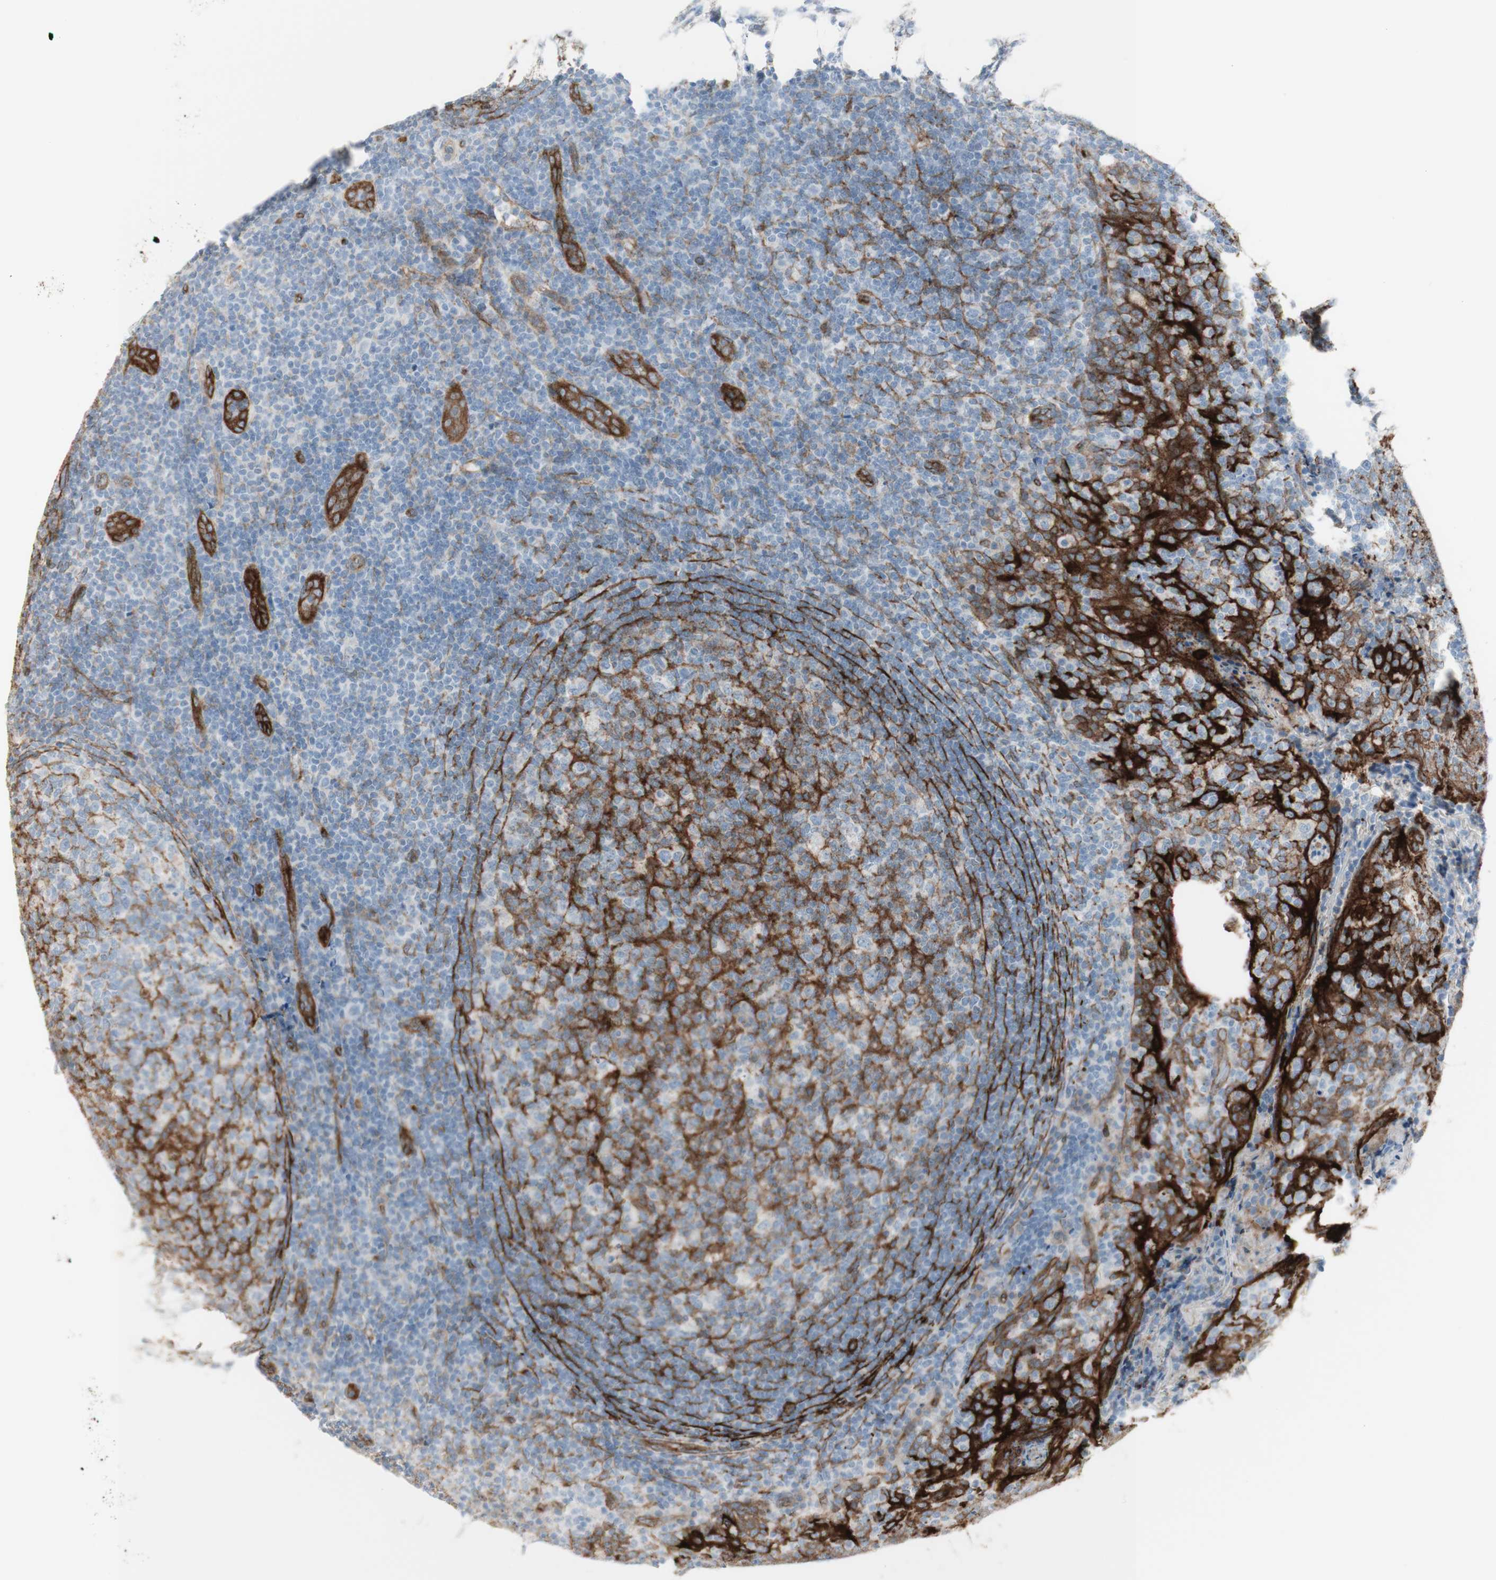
{"staining": {"intensity": "moderate", "quantity": "25%-75%", "location": "cytoplasmic/membranous"}, "tissue": "tonsil", "cell_type": "Germinal center cells", "image_type": "normal", "snomed": [{"axis": "morphology", "description": "Normal tissue, NOS"}, {"axis": "topography", "description": "Tonsil"}], "caption": "The immunohistochemical stain shows moderate cytoplasmic/membranous staining in germinal center cells of unremarkable tonsil. (DAB (3,3'-diaminobenzidine) = brown stain, brightfield microscopy at high magnification).", "gene": "MYO6", "patient": {"sex": "female", "age": 19}}